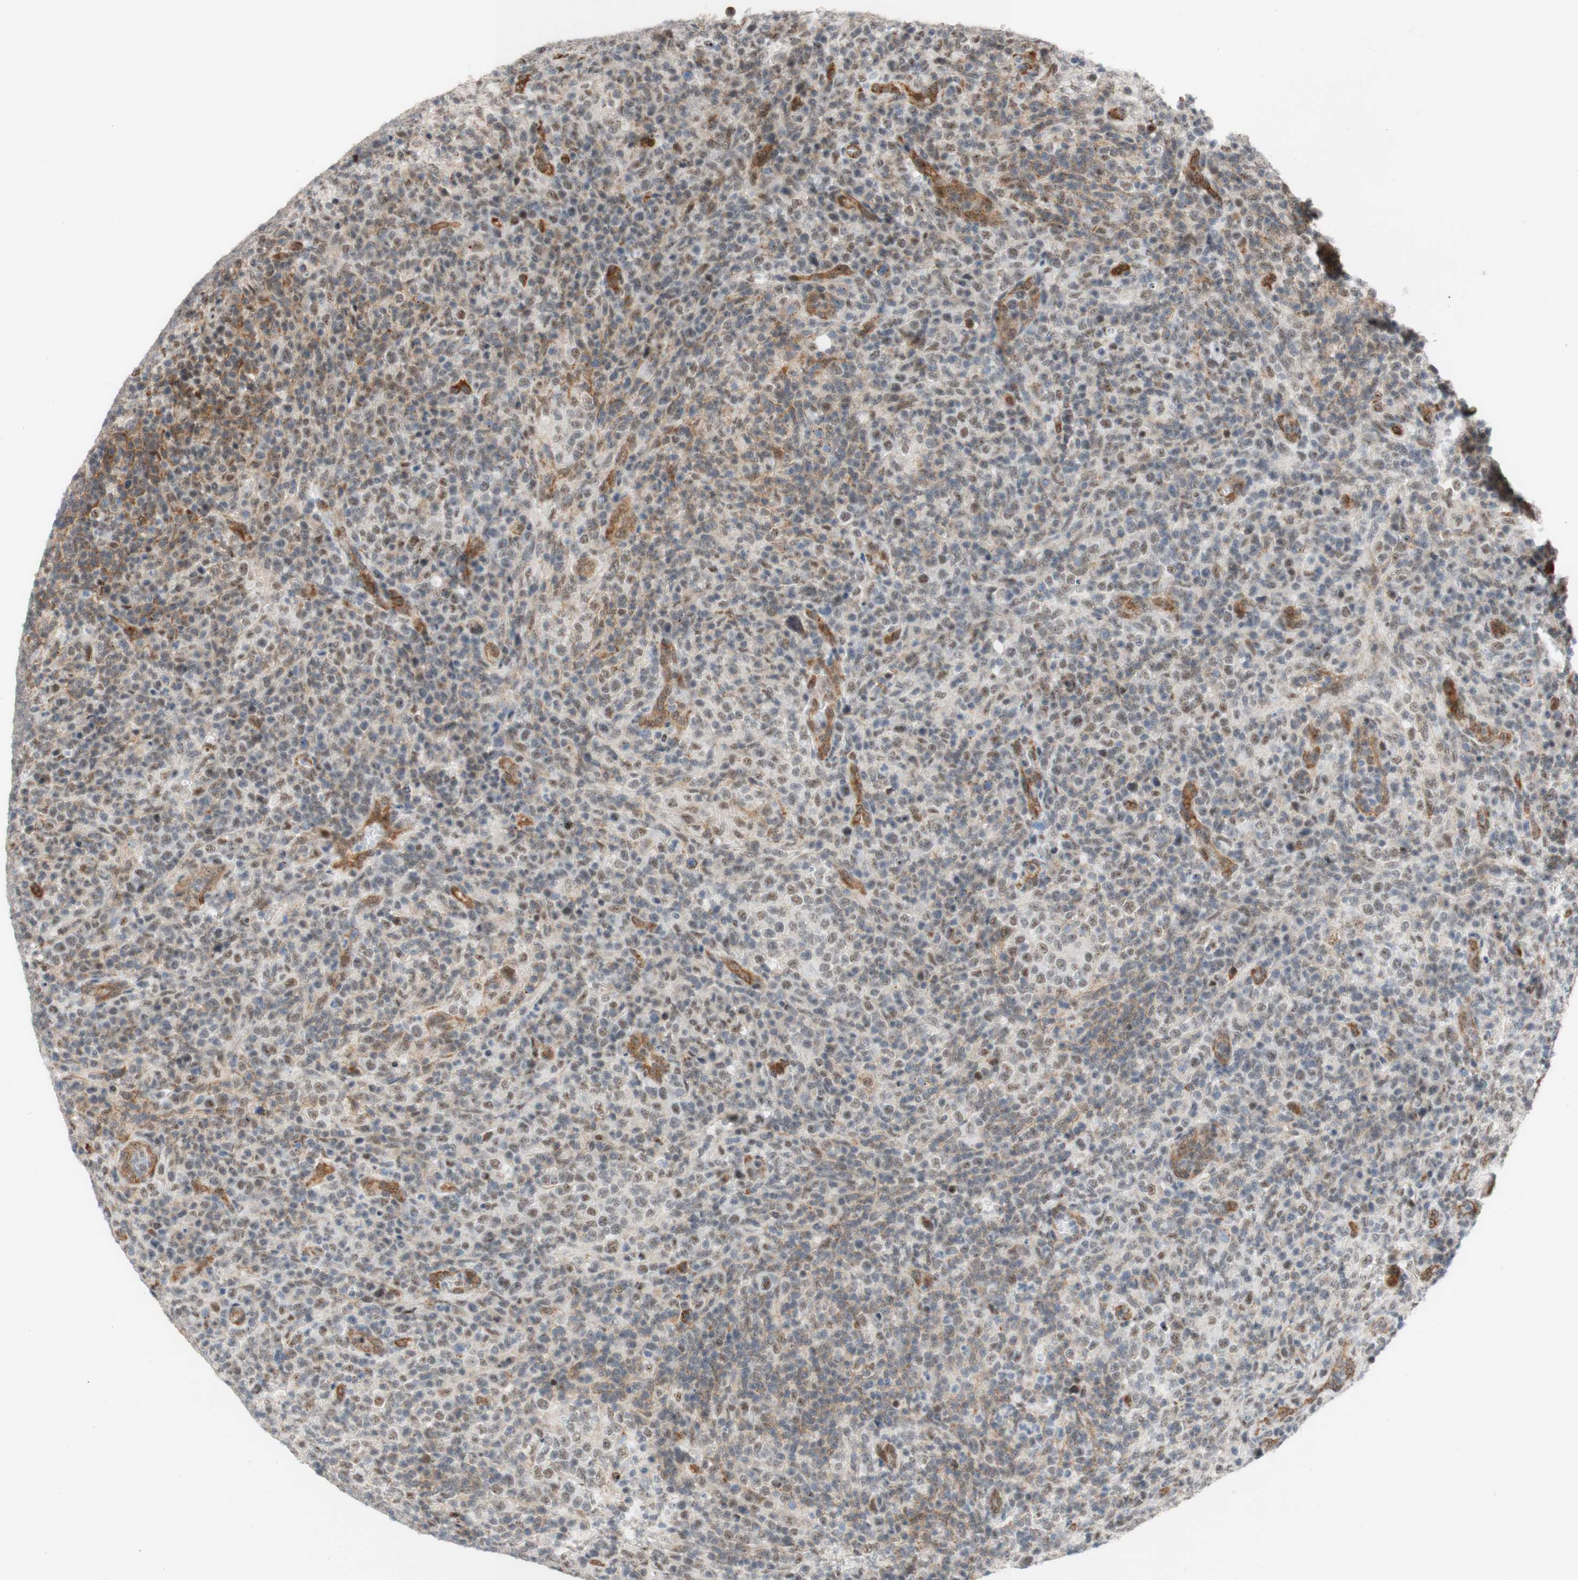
{"staining": {"intensity": "weak", "quantity": "25%-75%", "location": "nuclear"}, "tissue": "lymphoma", "cell_type": "Tumor cells", "image_type": "cancer", "snomed": [{"axis": "morphology", "description": "Malignant lymphoma, non-Hodgkin's type, High grade"}, {"axis": "topography", "description": "Lymph node"}], "caption": "This is an image of IHC staining of lymphoma, which shows weak positivity in the nuclear of tumor cells.", "gene": "SAP18", "patient": {"sex": "female", "age": 76}}